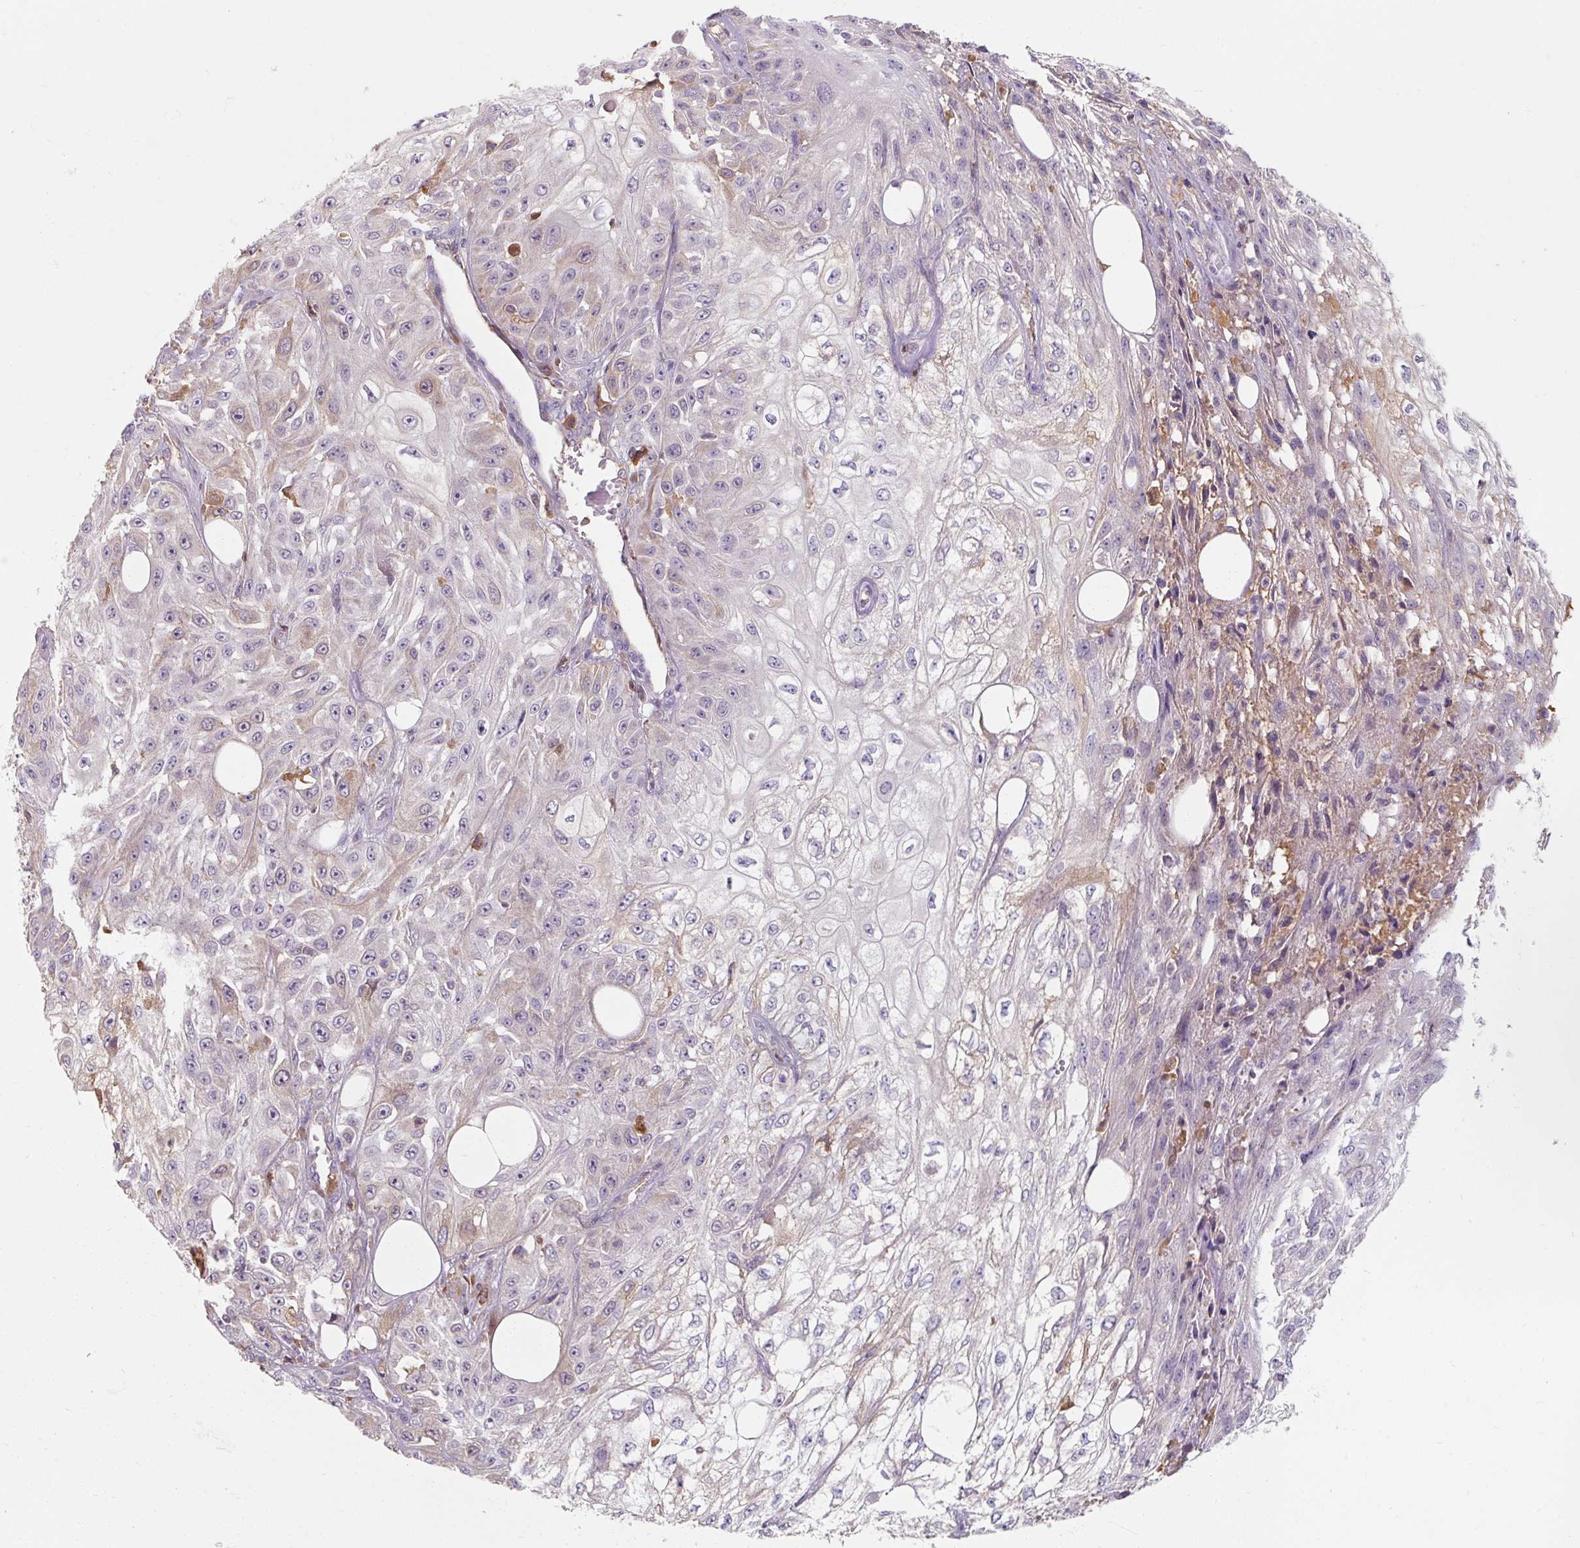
{"staining": {"intensity": "negative", "quantity": "none", "location": "none"}, "tissue": "skin cancer", "cell_type": "Tumor cells", "image_type": "cancer", "snomed": [{"axis": "morphology", "description": "Squamous cell carcinoma, NOS"}, {"axis": "morphology", "description": "Squamous cell carcinoma, metastatic, NOS"}, {"axis": "topography", "description": "Skin"}, {"axis": "topography", "description": "Lymph node"}], "caption": "Human squamous cell carcinoma (skin) stained for a protein using immunohistochemistry displays no staining in tumor cells.", "gene": "TSEN54", "patient": {"sex": "male", "age": 75}}